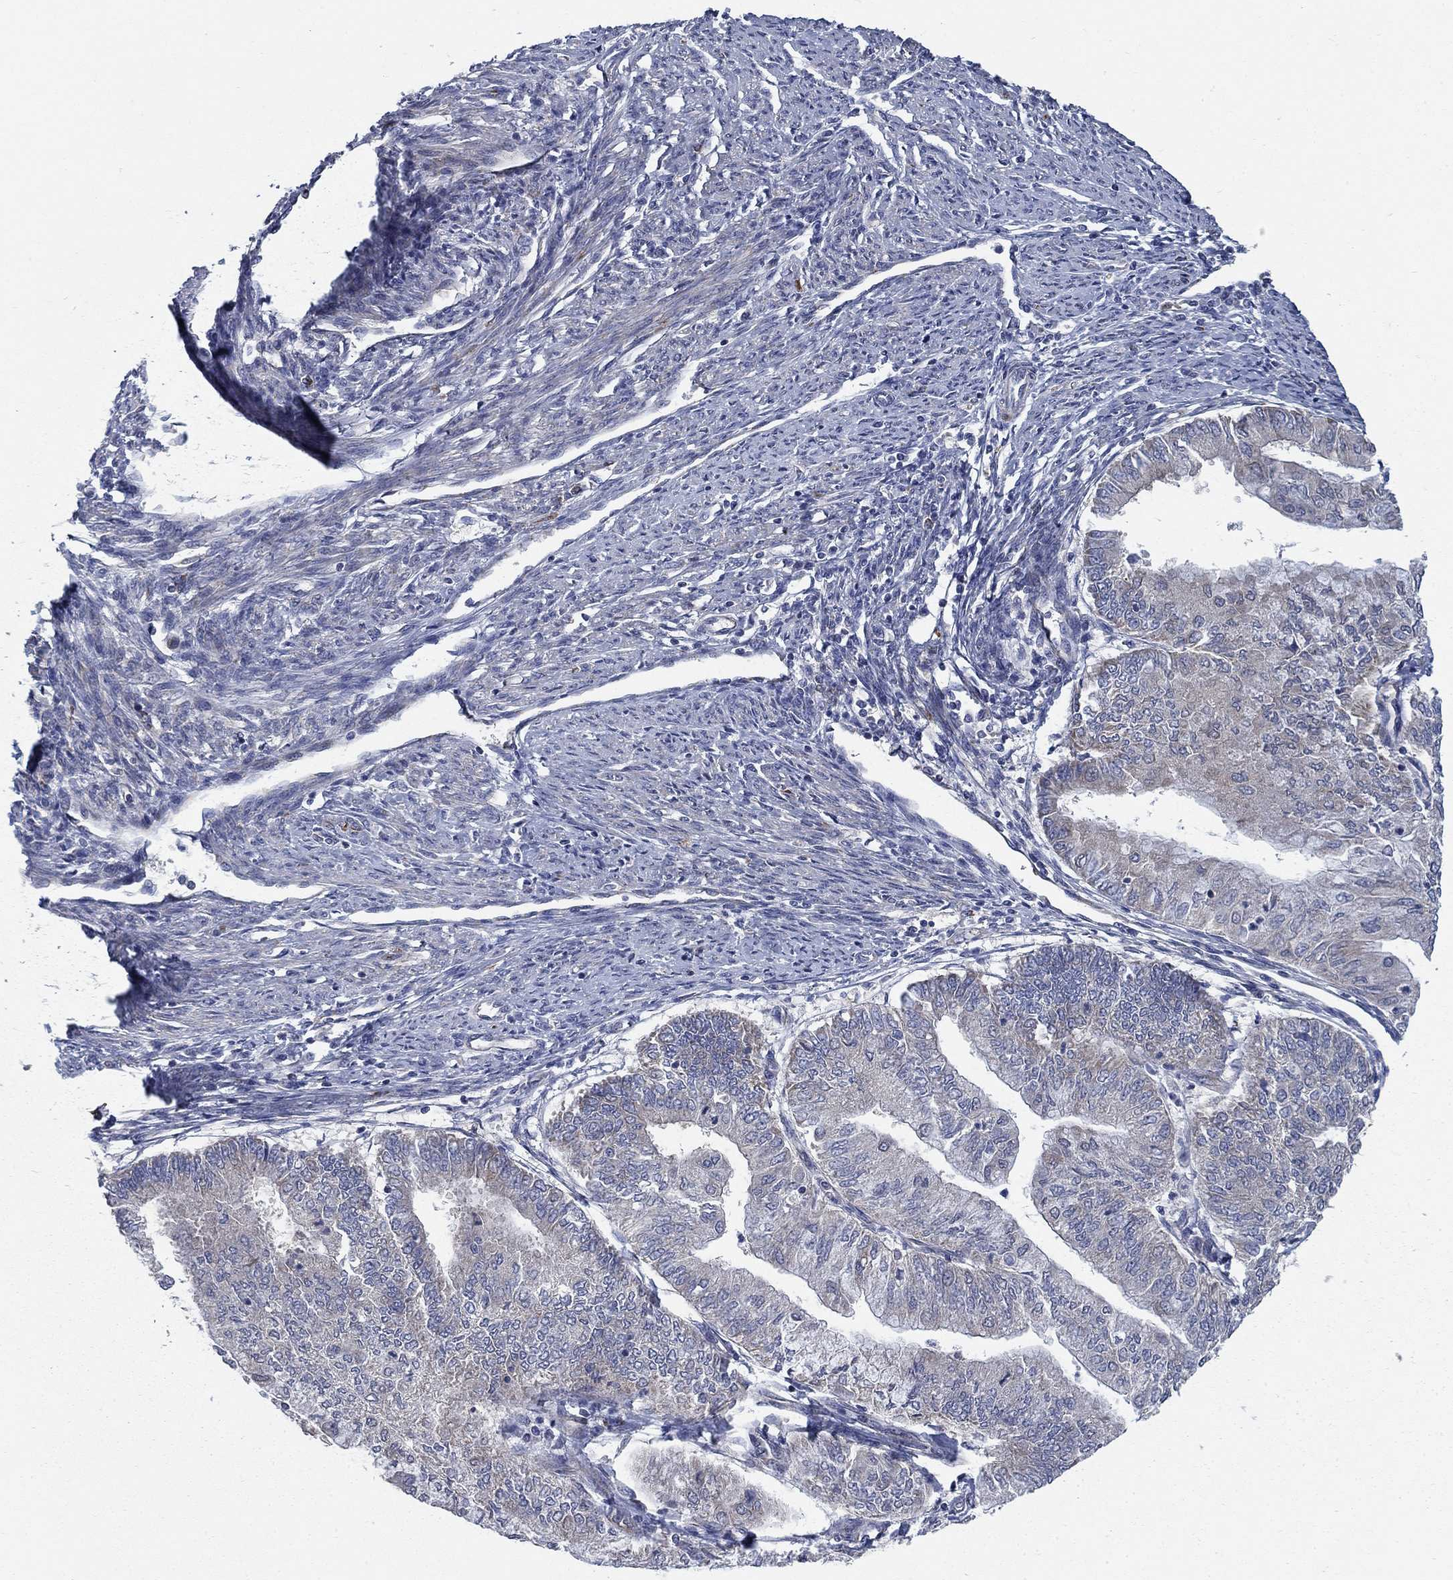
{"staining": {"intensity": "negative", "quantity": "none", "location": "none"}, "tissue": "endometrial cancer", "cell_type": "Tumor cells", "image_type": "cancer", "snomed": [{"axis": "morphology", "description": "Adenocarcinoma, NOS"}, {"axis": "topography", "description": "Endometrium"}], "caption": "Immunohistochemistry of adenocarcinoma (endometrial) demonstrates no positivity in tumor cells.", "gene": "NME7", "patient": {"sex": "female", "age": 59}}